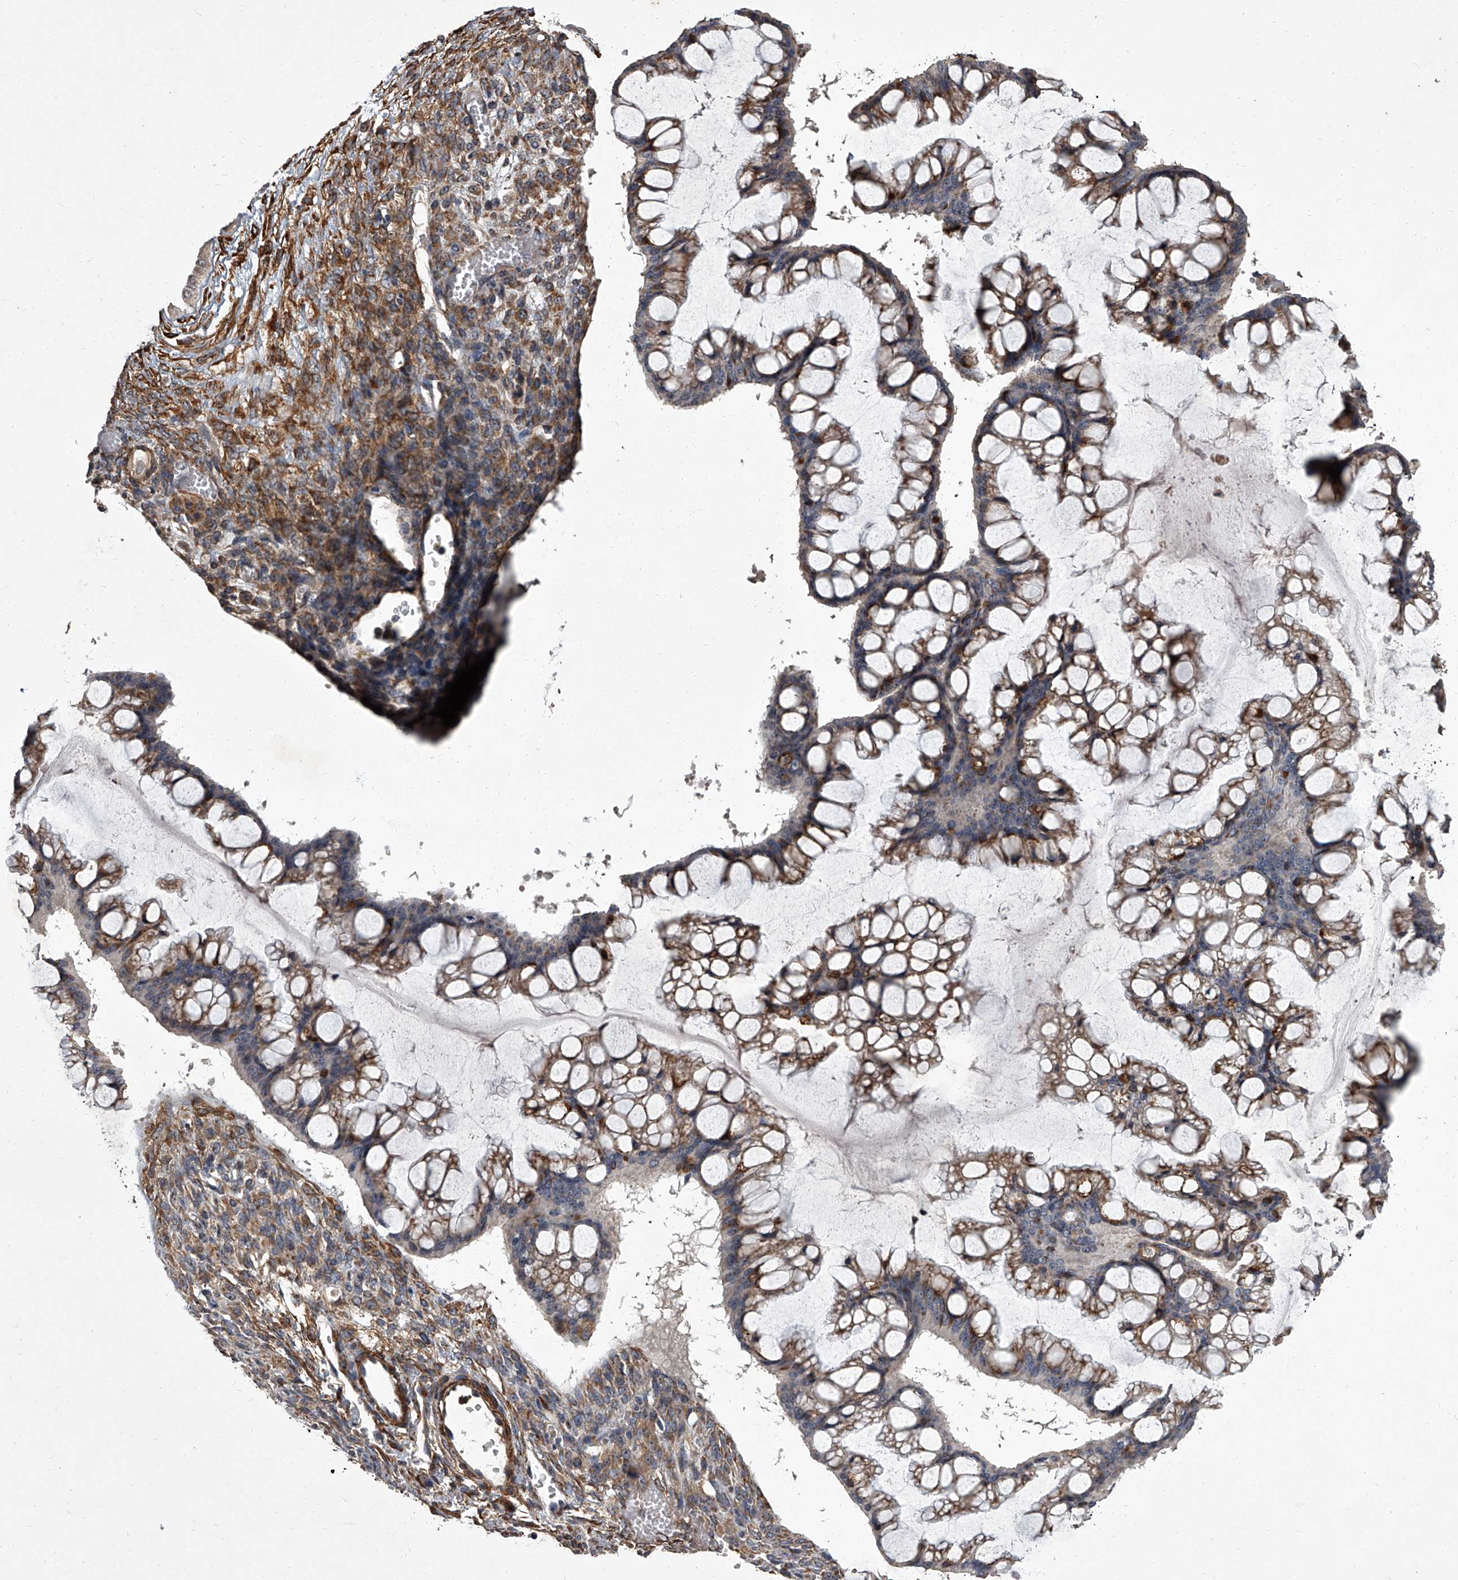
{"staining": {"intensity": "moderate", "quantity": "25%-75%", "location": "cytoplasmic/membranous"}, "tissue": "ovarian cancer", "cell_type": "Tumor cells", "image_type": "cancer", "snomed": [{"axis": "morphology", "description": "Cystadenocarcinoma, mucinous, NOS"}, {"axis": "topography", "description": "Ovary"}], "caption": "The immunohistochemical stain shows moderate cytoplasmic/membranous staining in tumor cells of ovarian cancer (mucinous cystadenocarcinoma) tissue.", "gene": "SIRT4", "patient": {"sex": "female", "age": 73}}